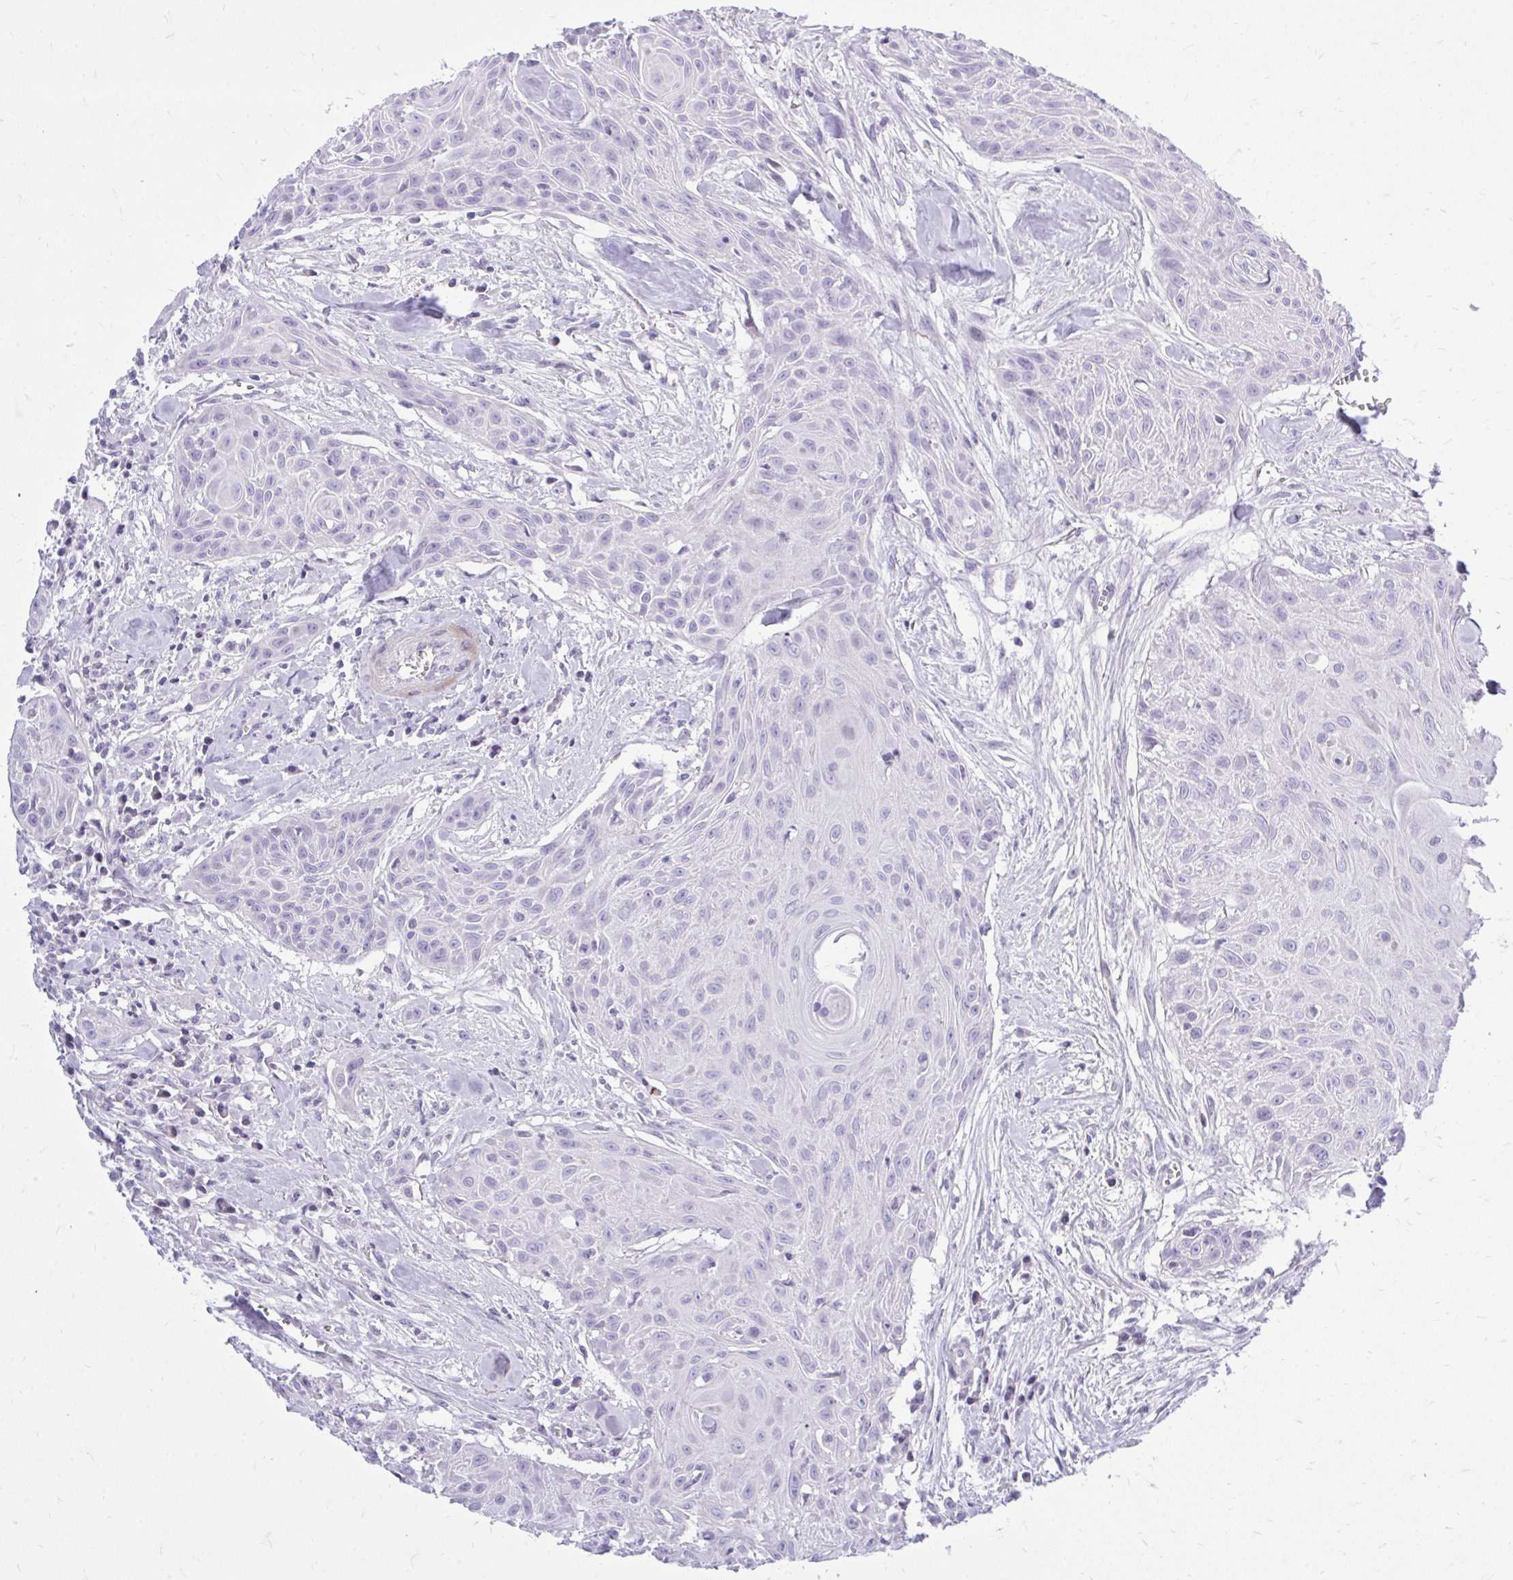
{"staining": {"intensity": "negative", "quantity": "none", "location": "none"}, "tissue": "head and neck cancer", "cell_type": "Tumor cells", "image_type": "cancer", "snomed": [{"axis": "morphology", "description": "Squamous cell carcinoma, NOS"}, {"axis": "topography", "description": "Lymph node"}, {"axis": "topography", "description": "Salivary gland"}, {"axis": "topography", "description": "Head-Neck"}], "caption": "Tumor cells show no significant protein expression in head and neck cancer (squamous cell carcinoma).", "gene": "GABRA1", "patient": {"sex": "female", "age": 74}}